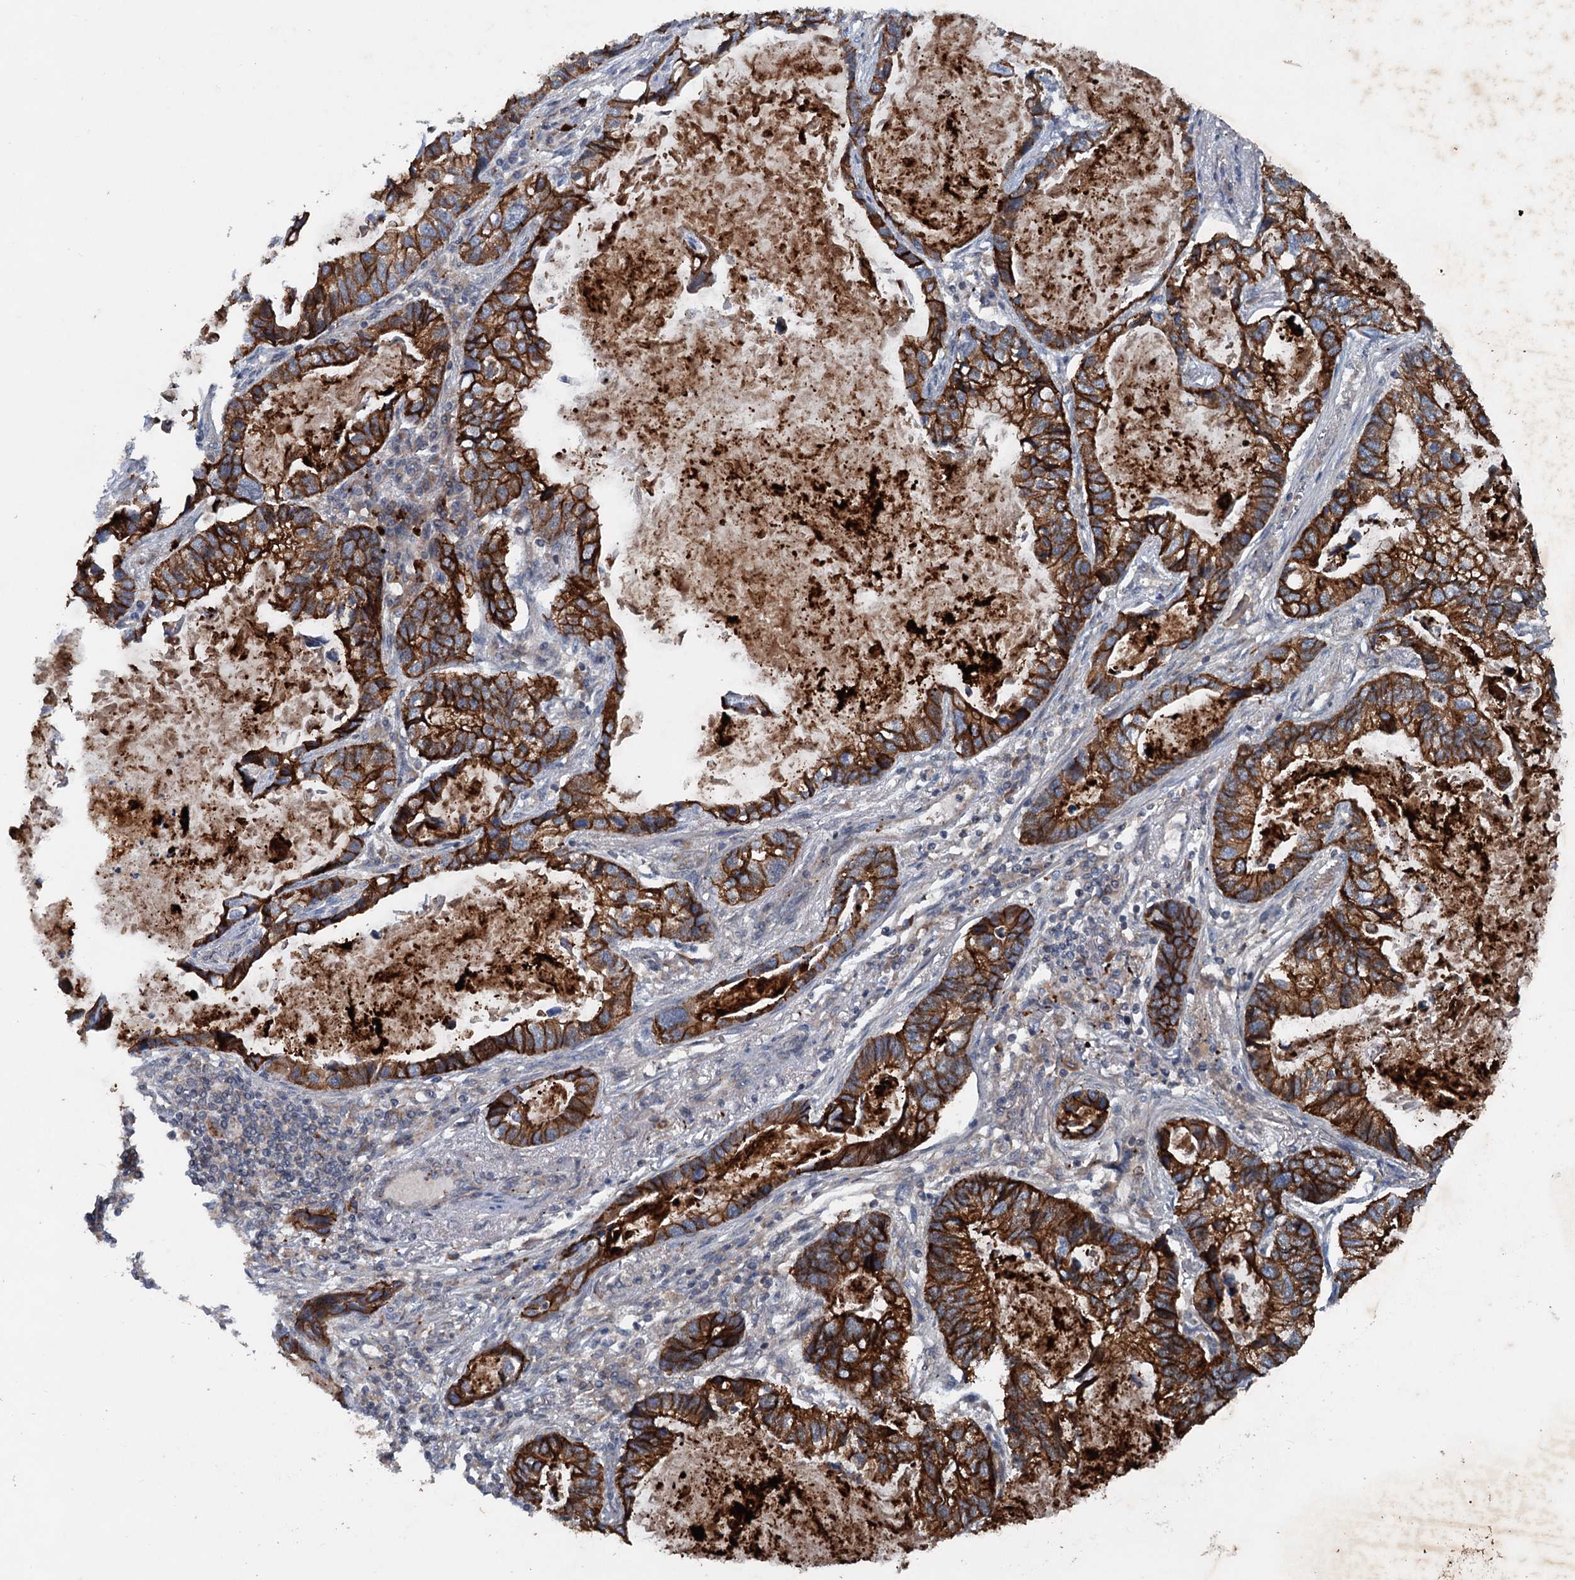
{"staining": {"intensity": "strong", "quantity": ">75%", "location": "cytoplasmic/membranous"}, "tissue": "lung cancer", "cell_type": "Tumor cells", "image_type": "cancer", "snomed": [{"axis": "morphology", "description": "Adenocarcinoma, NOS"}, {"axis": "topography", "description": "Lung"}], "caption": "Protein staining of lung adenocarcinoma tissue reveals strong cytoplasmic/membranous staining in about >75% of tumor cells.", "gene": "N4BP2L2", "patient": {"sex": "male", "age": 67}}